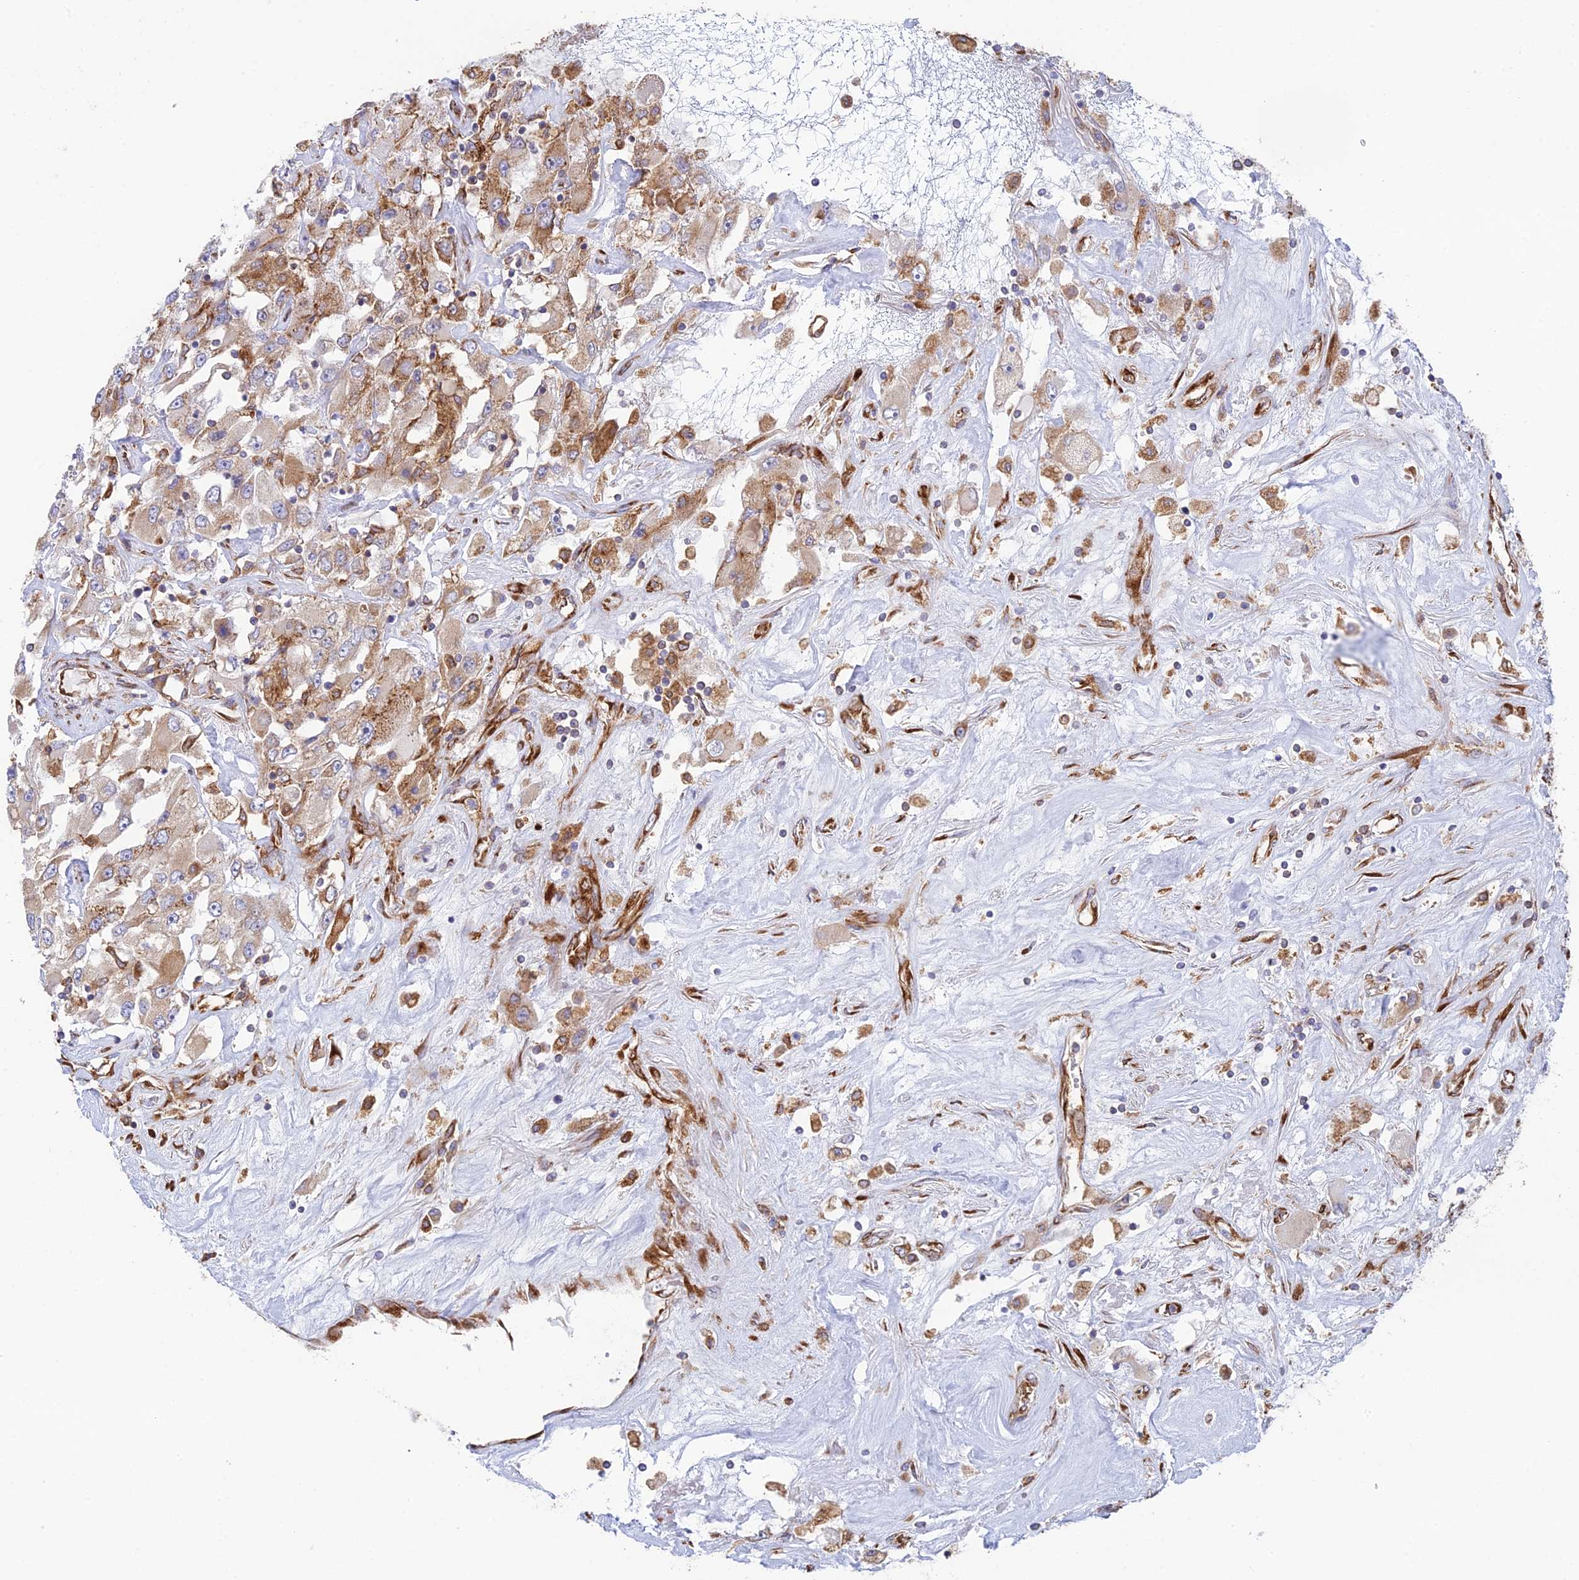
{"staining": {"intensity": "weak", "quantity": "25%-75%", "location": "cytoplasmic/membranous"}, "tissue": "renal cancer", "cell_type": "Tumor cells", "image_type": "cancer", "snomed": [{"axis": "morphology", "description": "Adenocarcinoma, NOS"}, {"axis": "topography", "description": "Kidney"}], "caption": "A brown stain labels weak cytoplasmic/membranous staining of a protein in human renal cancer (adenocarcinoma) tumor cells.", "gene": "CCDC69", "patient": {"sex": "female", "age": 52}}